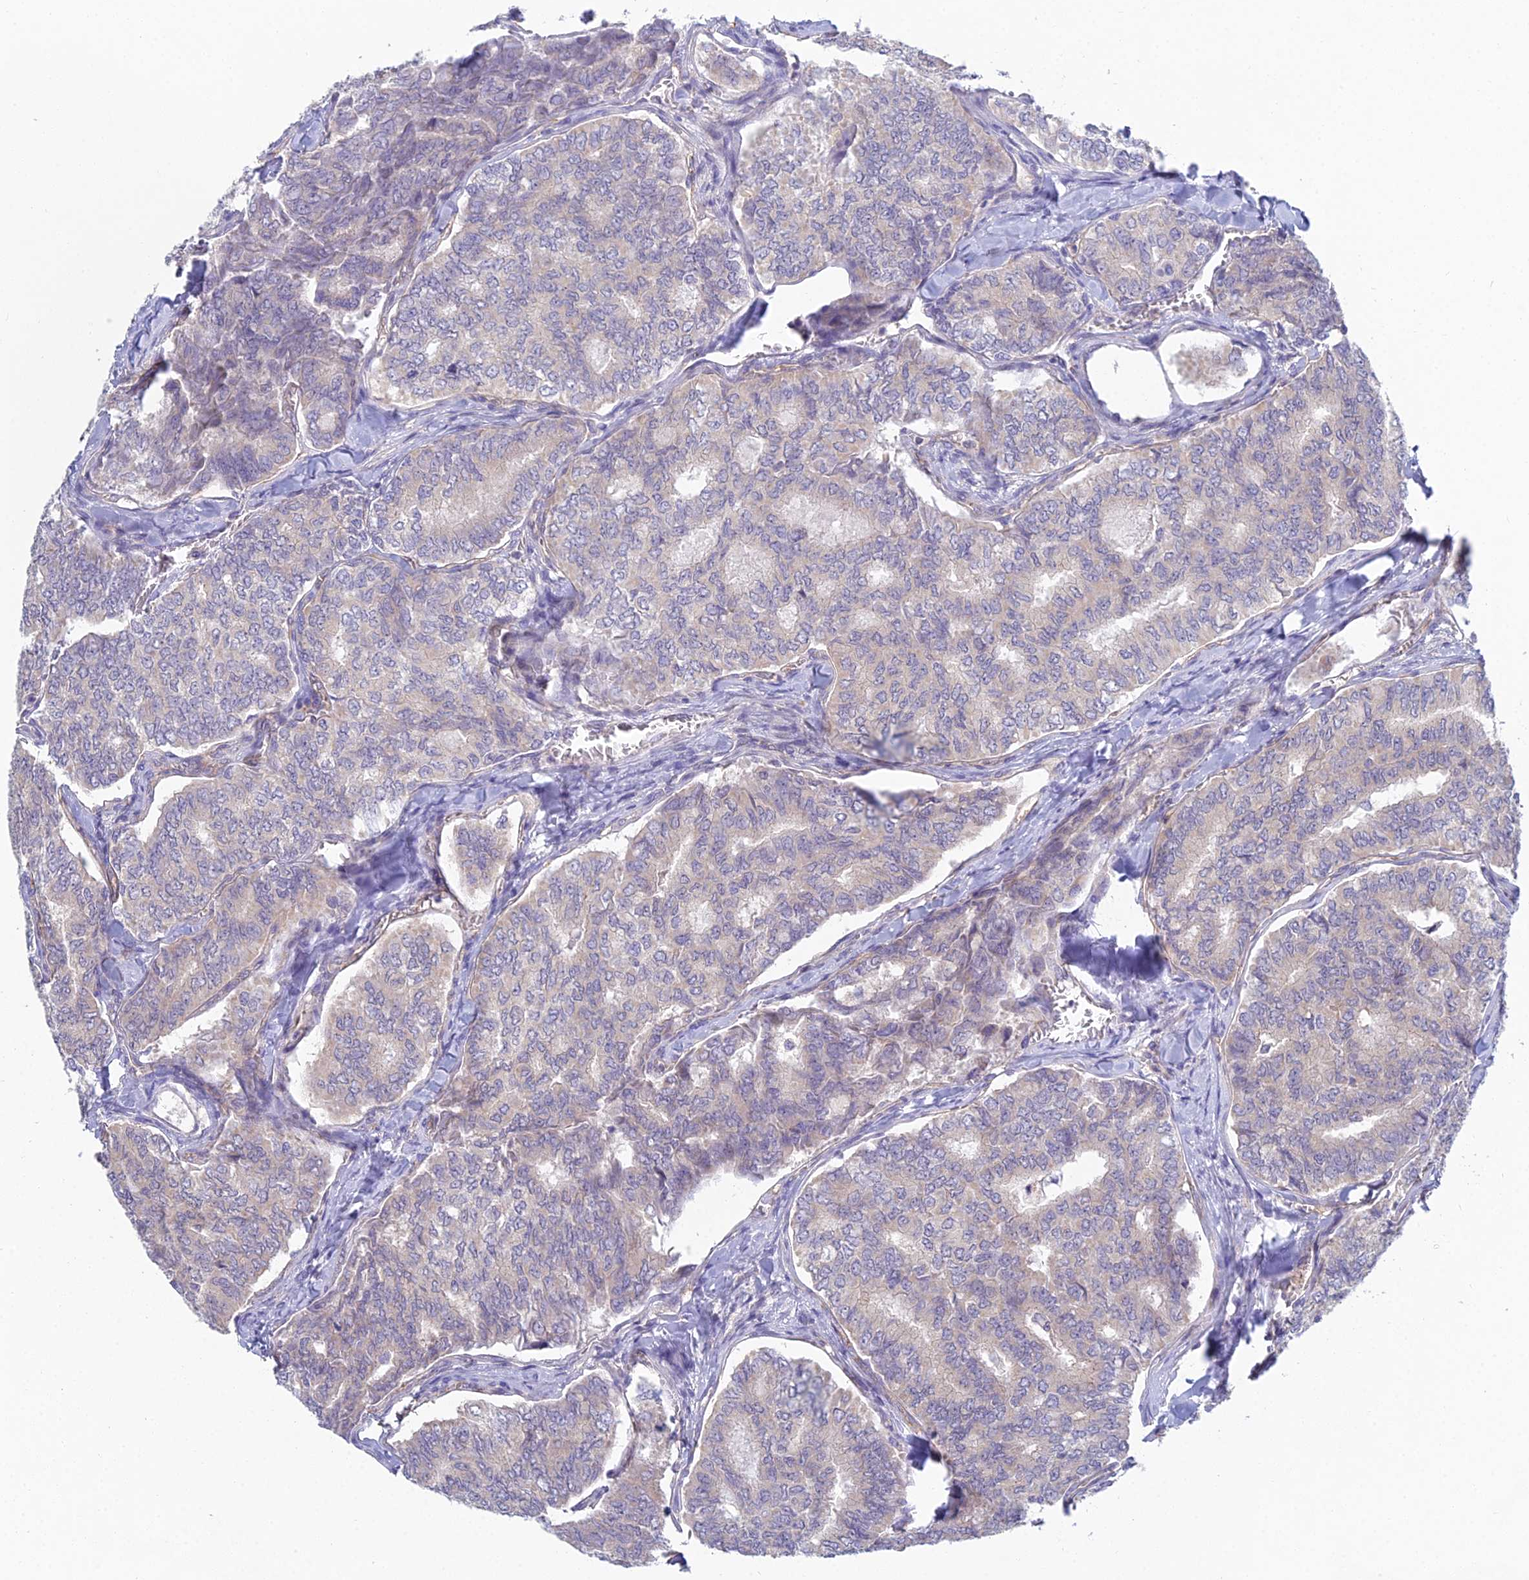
{"staining": {"intensity": "negative", "quantity": "none", "location": "none"}, "tissue": "thyroid cancer", "cell_type": "Tumor cells", "image_type": "cancer", "snomed": [{"axis": "morphology", "description": "Papillary adenocarcinoma, NOS"}, {"axis": "topography", "description": "Thyroid gland"}], "caption": "This micrograph is of papillary adenocarcinoma (thyroid) stained with IHC to label a protein in brown with the nuclei are counter-stained blue. There is no staining in tumor cells.", "gene": "METTL26", "patient": {"sex": "female", "age": 35}}